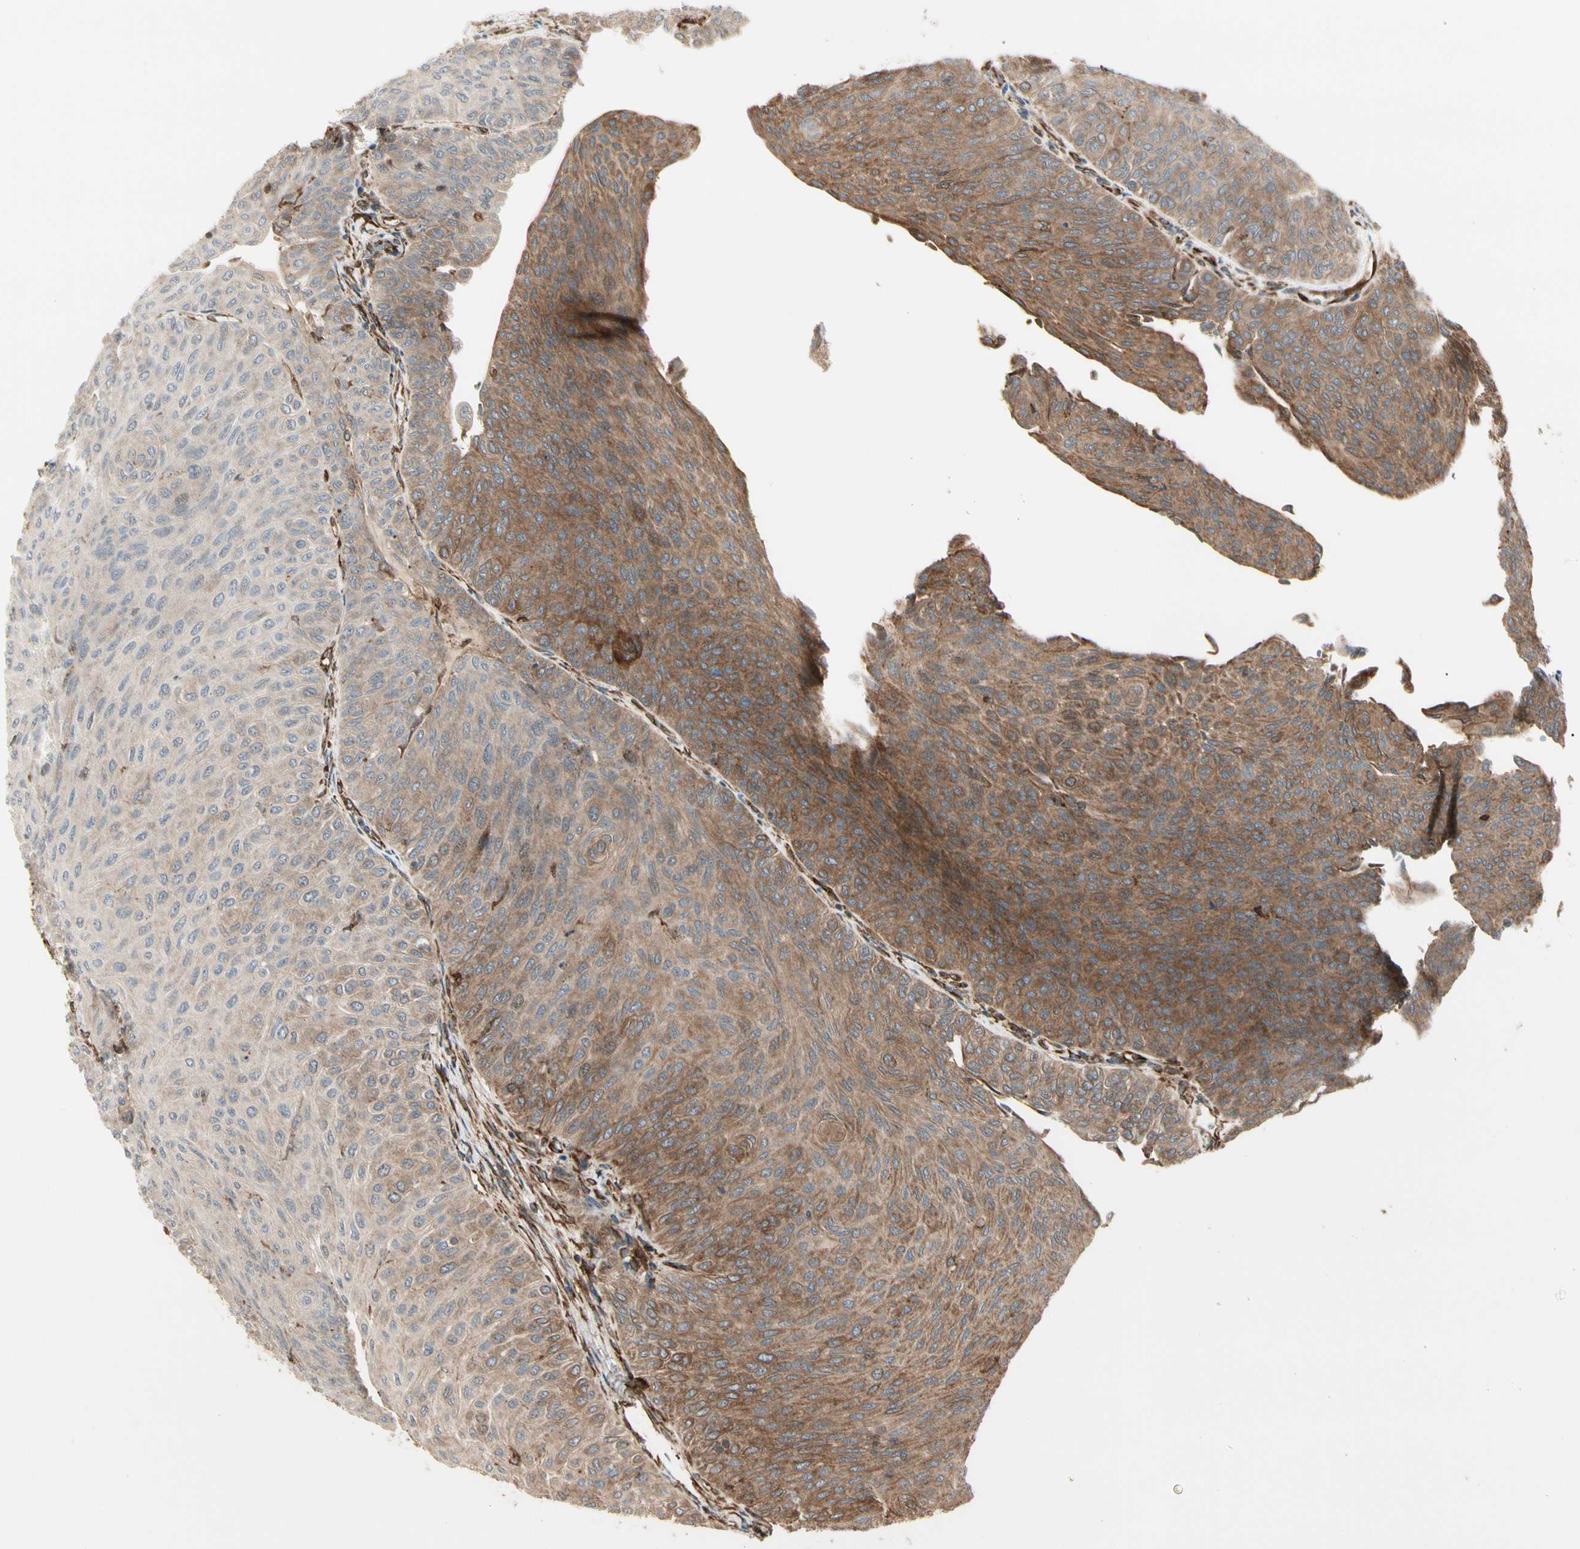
{"staining": {"intensity": "moderate", "quantity": "25%-75%", "location": "cytoplasmic/membranous"}, "tissue": "urothelial cancer", "cell_type": "Tumor cells", "image_type": "cancer", "snomed": [{"axis": "morphology", "description": "Urothelial carcinoma, Low grade"}, {"axis": "topography", "description": "Urinary bladder"}], "caption": "An image showing moderate cytoplasmic/membranous positivity in approximately 25%-75% of tumor cells in low-grade urothelial carcinoma, as visualized by brown immunohistochemical staining.", "gene": "HSP90B1", "patient": {"sex": "male", "age": 78}}